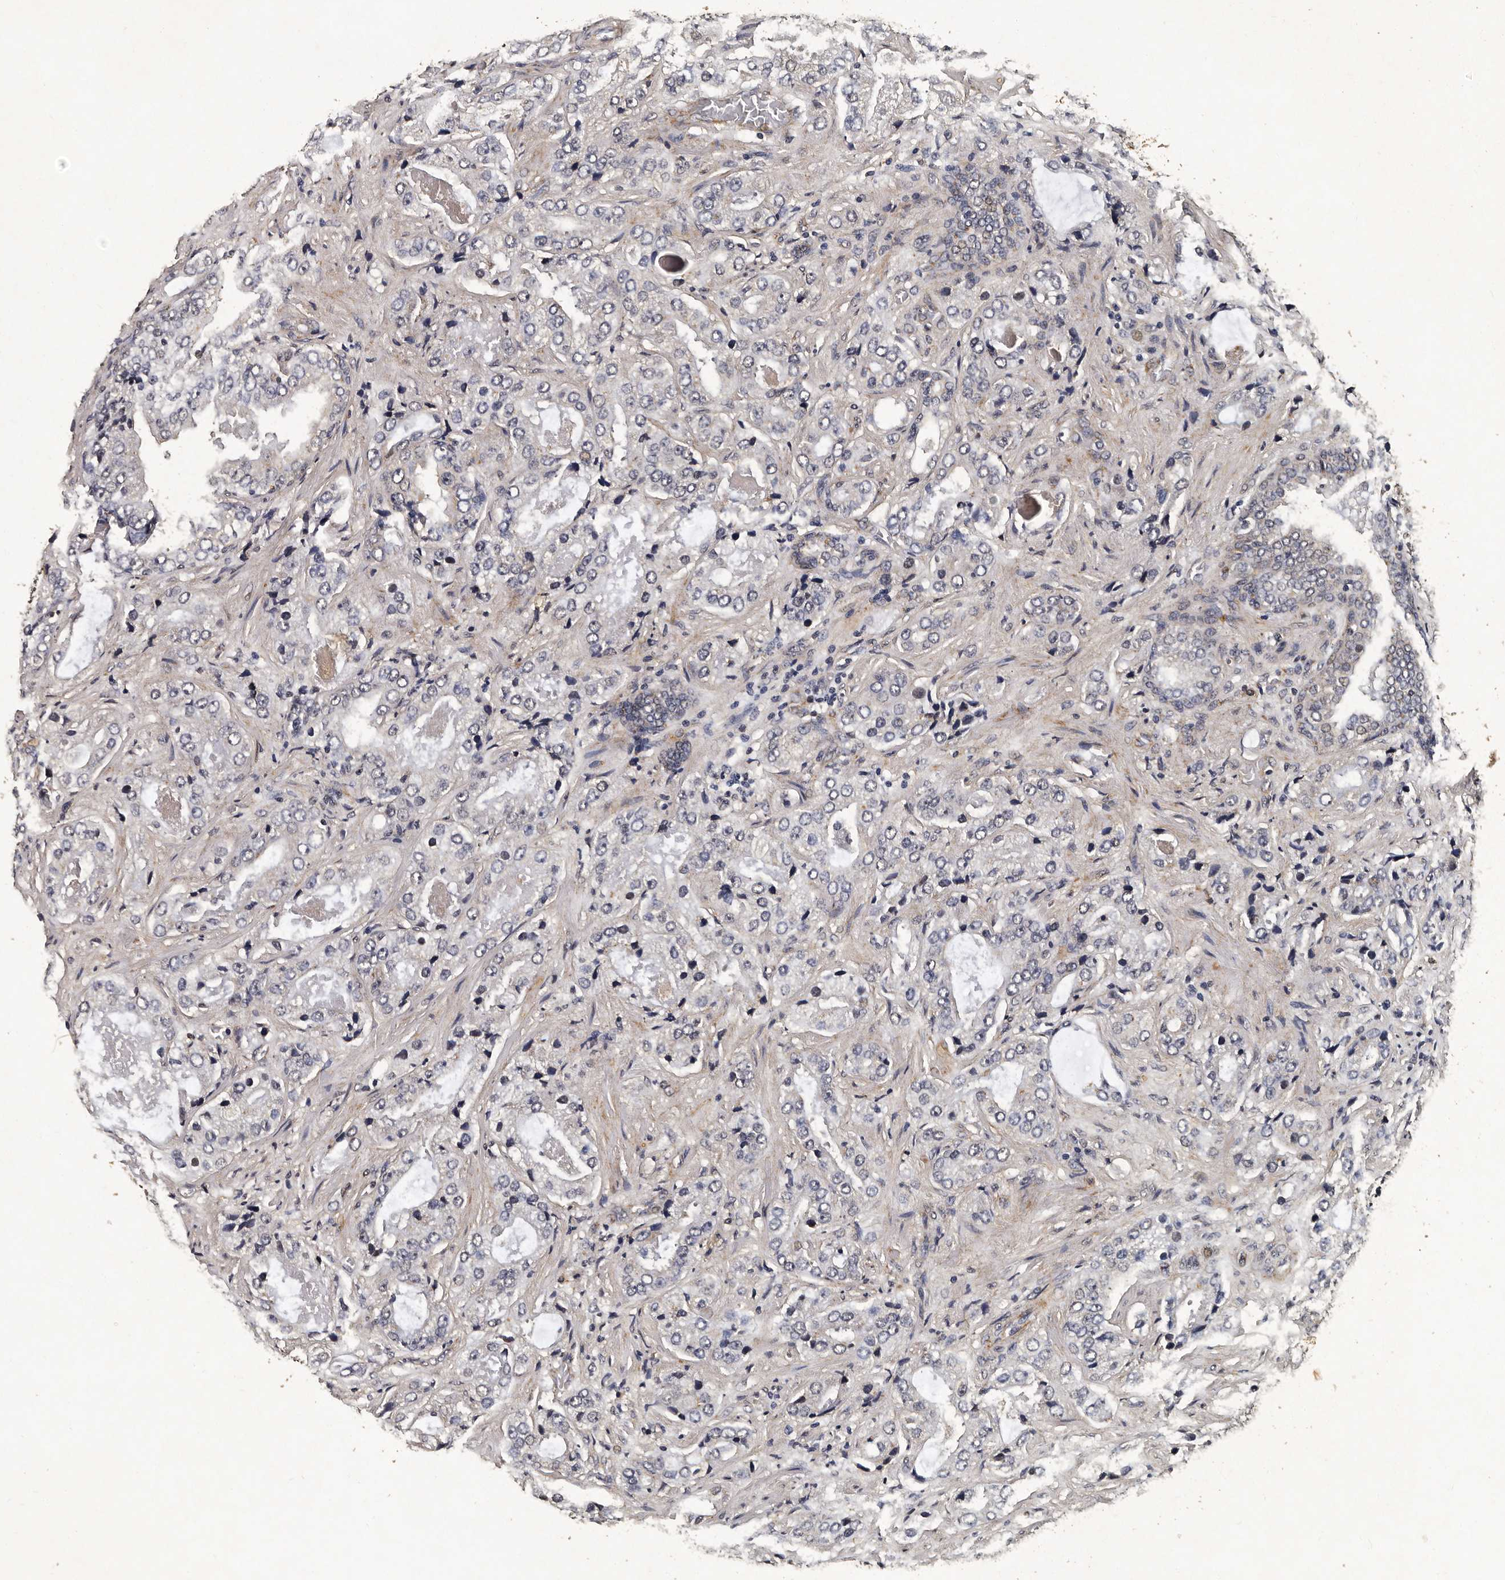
{"staining": {"intensity": "negative", "quantity": "none", "location": "none"}, "tissue": "prostate cancer", "cell_type": "Tumor cells", "image_type": "cancer", "snomed": [{"axis": "morphology", "description": "Normal tissue, NOS"}, {"axis": "morphology", "description": "Adenocarcinoma, High grade"}, {"axis": "topography", "description": "Prostate"}, {"axis": "topography", "description": "Peripheral nerve tissue"}], "caption": "Micrograph shows no protein positivity in tumor cells of adenocarcinoma (high-grade) (prostate) tissue.", "gene": "CPNE3", "patient": {"sex": "male", "age": 59}}